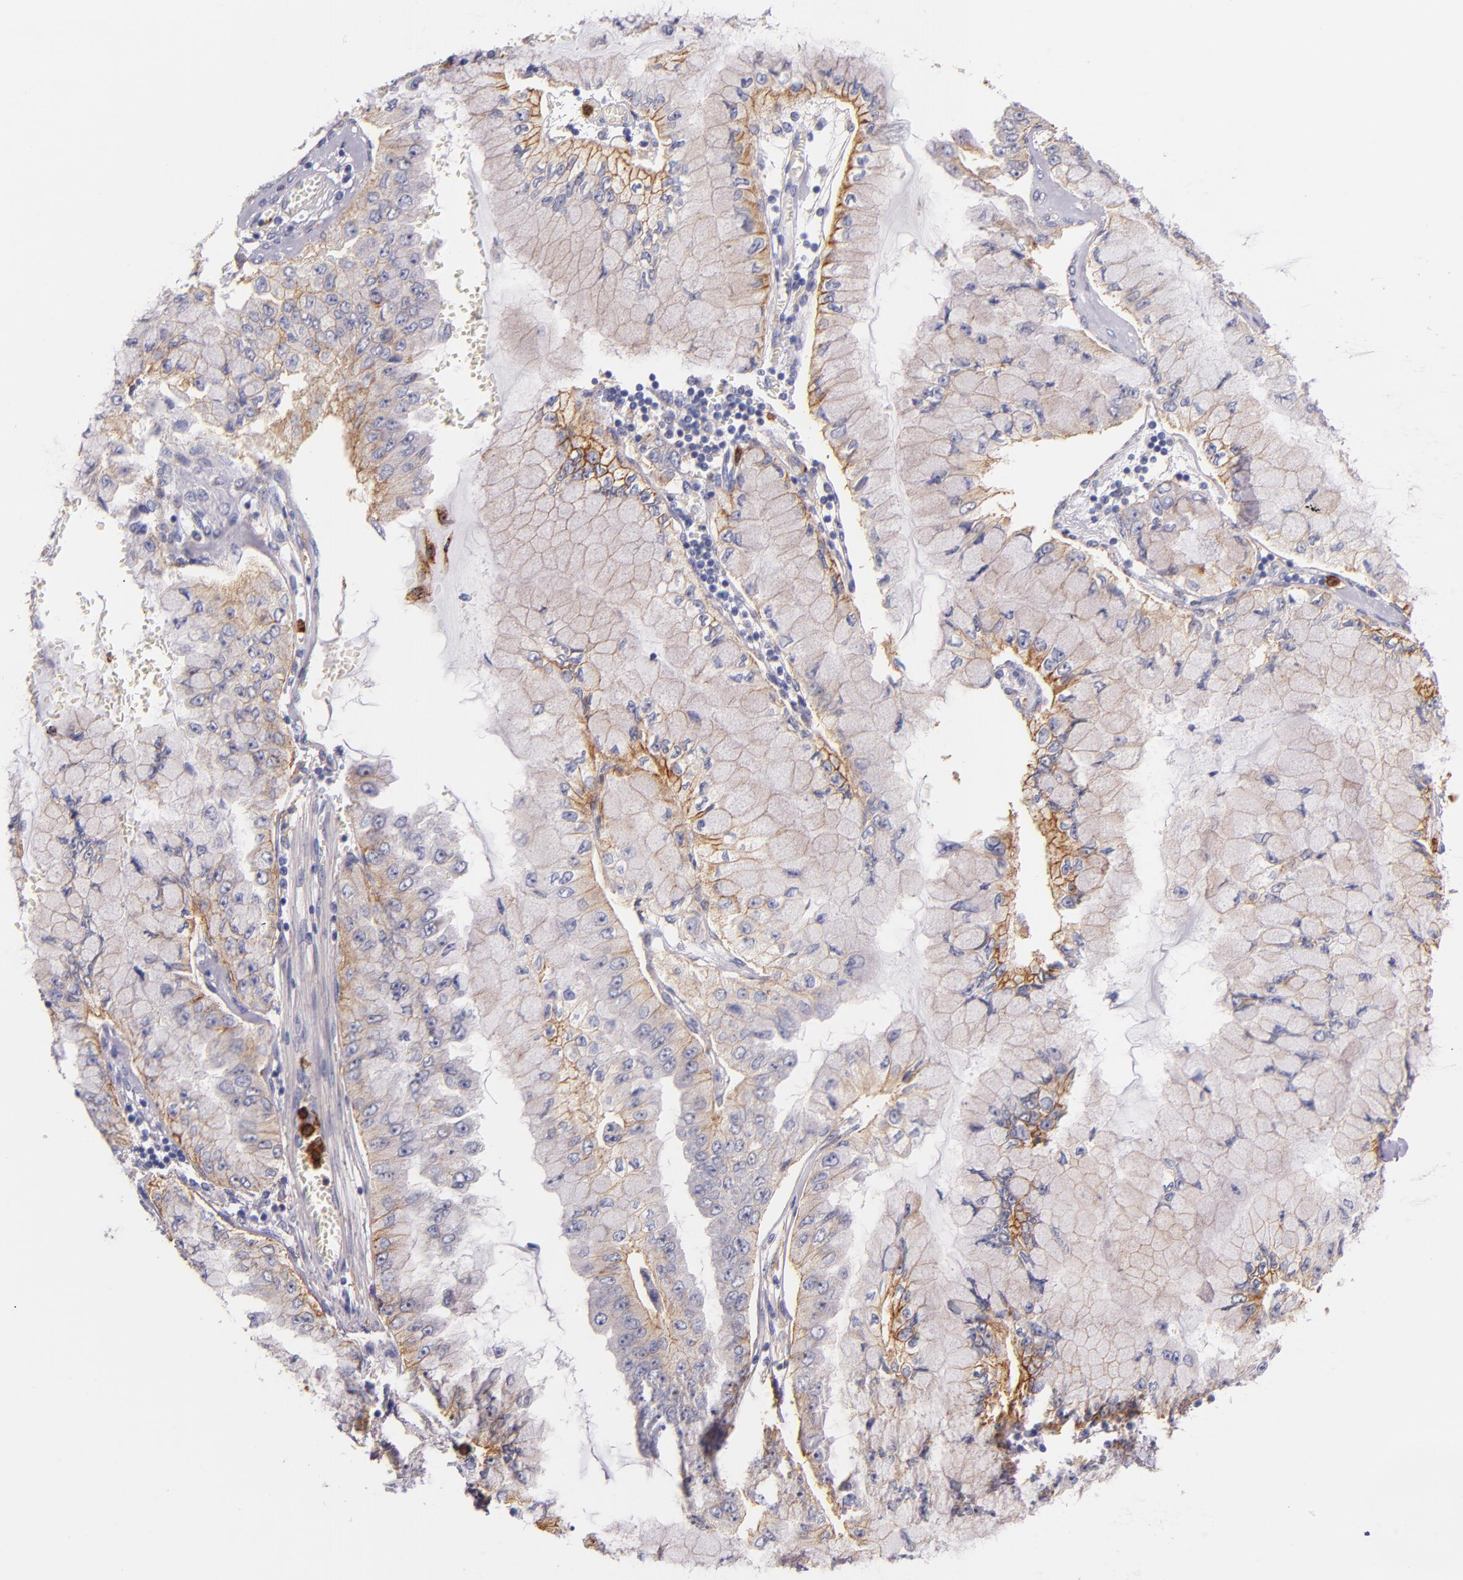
{"staining": {"intensity": "weak", "quantity": "25%-75%", "location": "cytoplasmic/membranous"}, "tissue": "liver cancer", "cell_type": "Tumor cells", "image_type": "cancer", "snomed": [{"axis": "morphology", "description": "Cholangiocarcinoma"}, {"axis": "topography", "description": "Liver"}], "caption": "There is low levels of weak cytoplasmic/membranous expression in tumor cells of liver cancer, as demonstrated by immunohistochemical staining (brown color).", "gene": "C5AR1", "patient": {"sex": "female", "age": 79}}